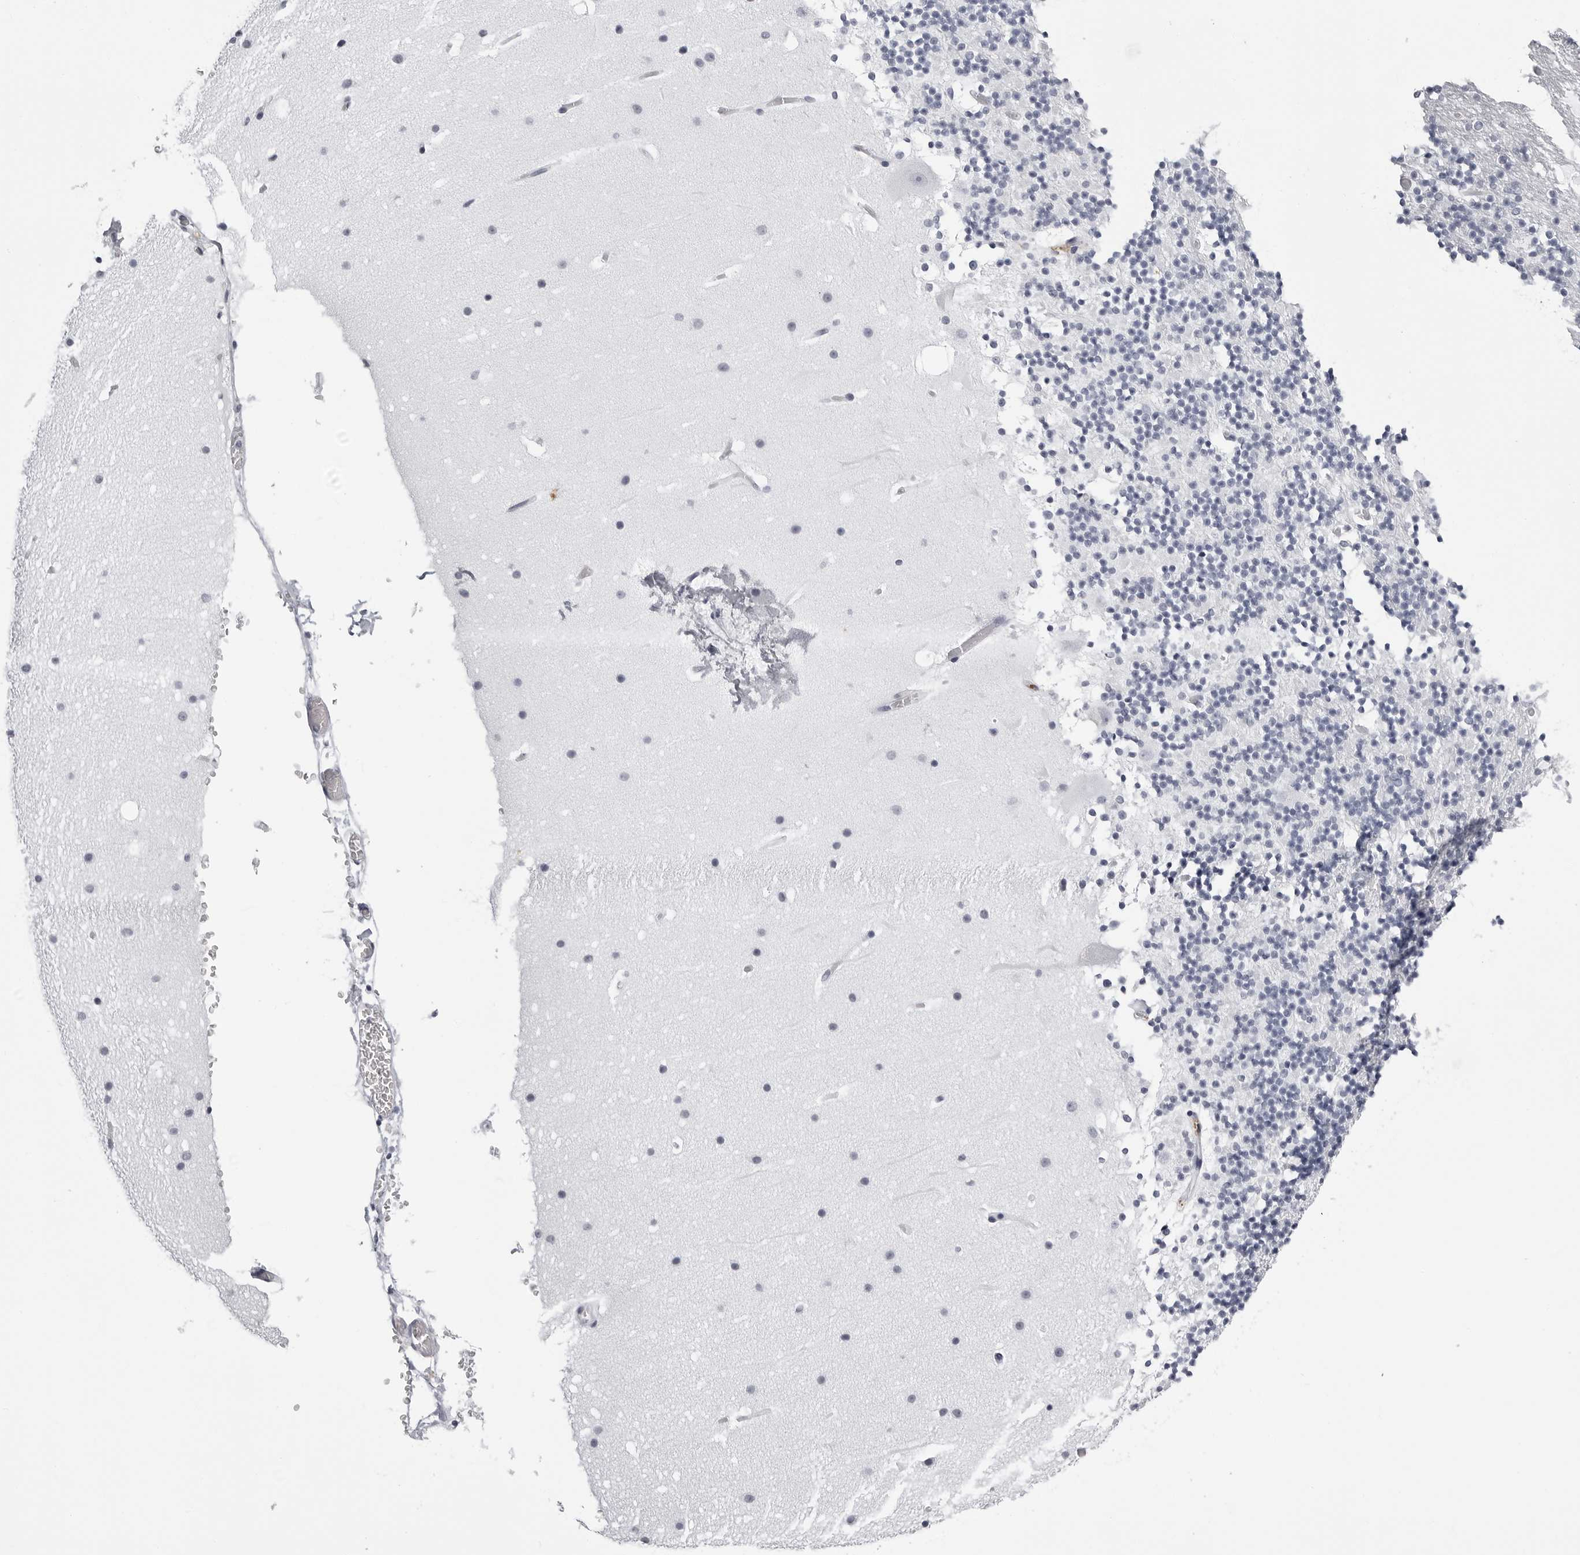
{"staining": {"intensity": "negative", "quantity": "none", "location": "none"}, "tissue": "cerebellum", "cell_type": "Cells in granular layer", "image_type": "normal", "snomed": [{"axis": "morphology", "description": "Normal tissue, NOS"}, {"axis": "topography", "description": "Cerebellum"}], "caption": "Immunohistochemical staining of unremarkable cerebellum shows no significant positivity in cells in granular layer.", "gene": "BPIFA1", "patient": {"sex": "male", "age": 57}}